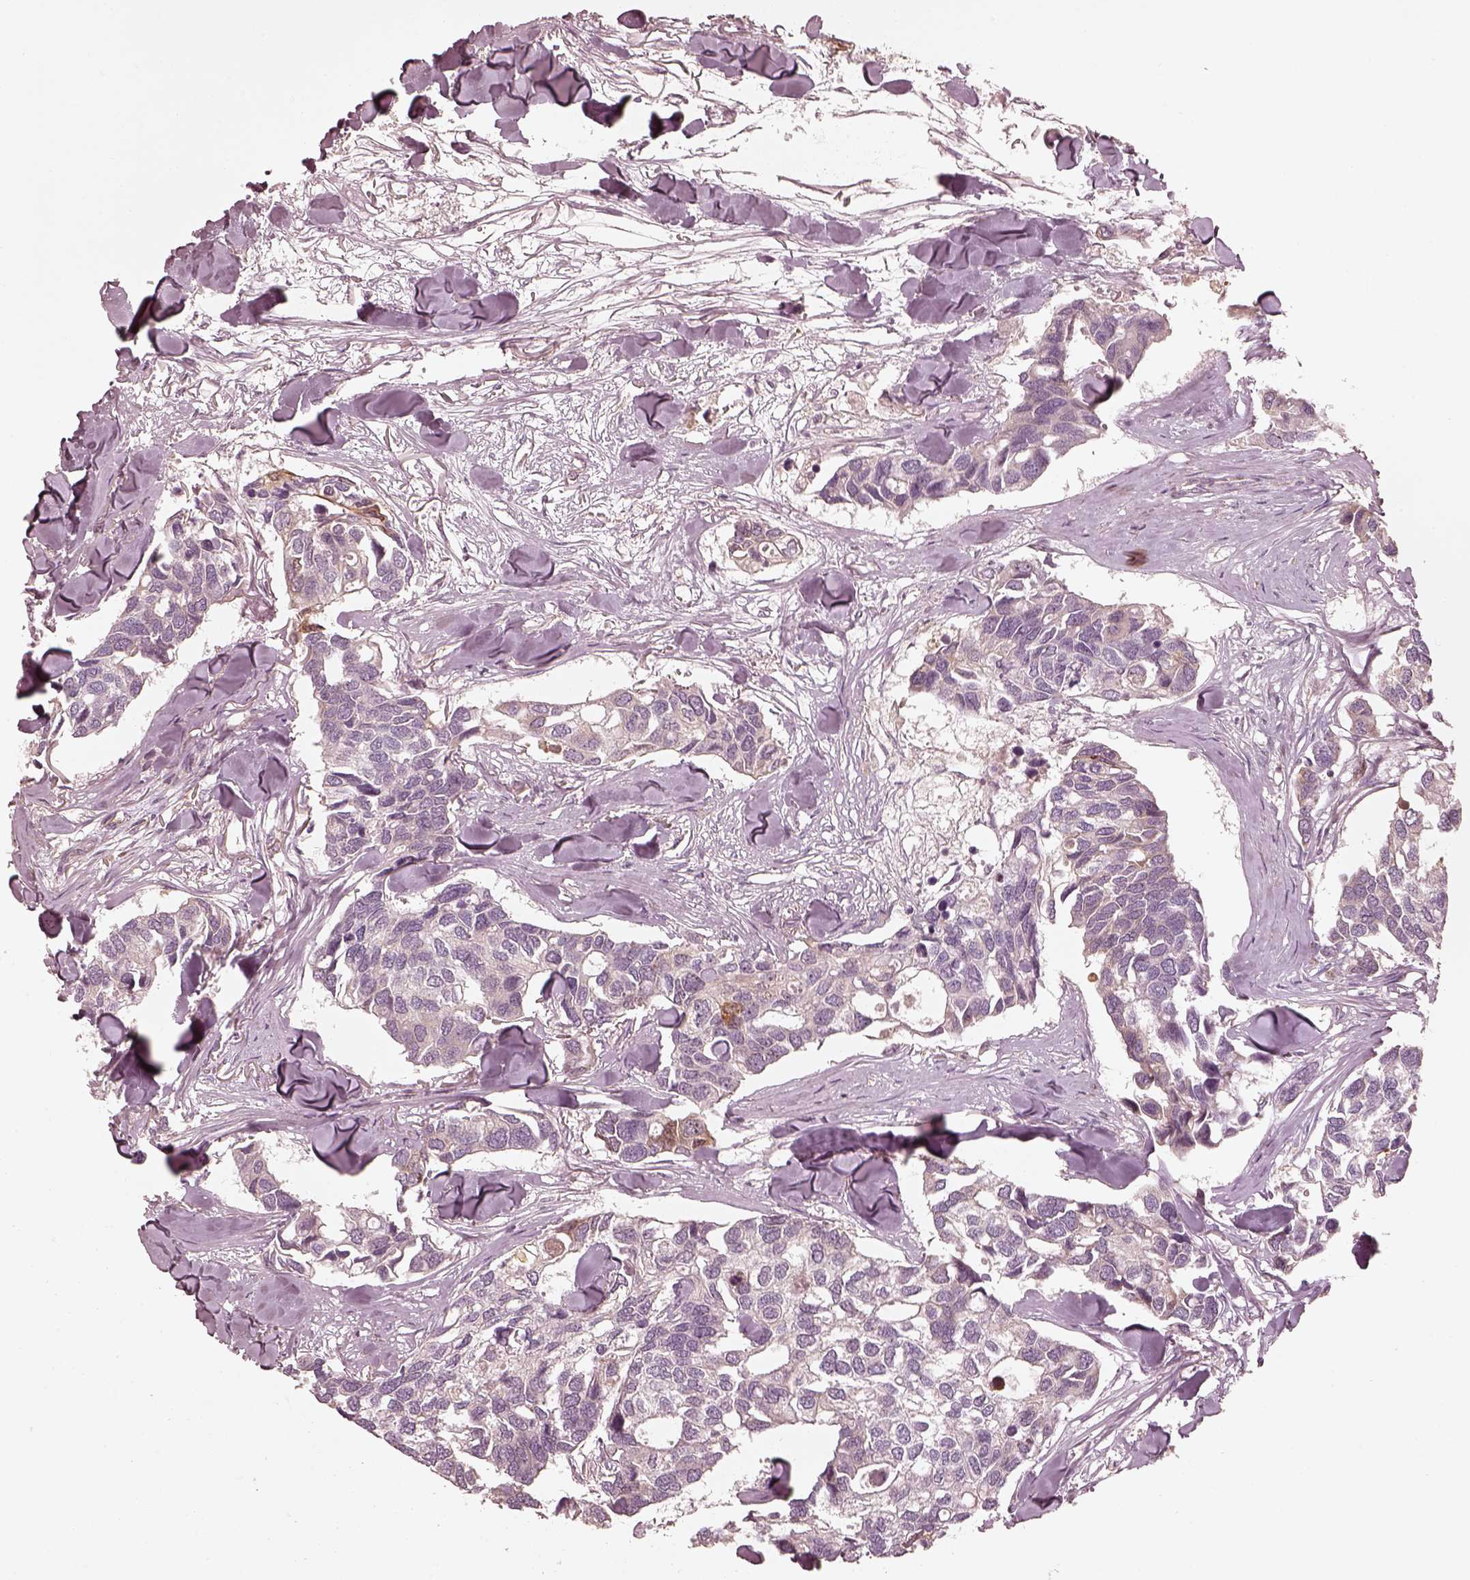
{"staining": {"intensity": "weak", "quantity": "<25%", "location": "cytoplasmic/membranous"}, "tissue": "breast cancer", "cell_type": "Tumor cells", "image_type": "cancer", "snomed": [{"axis": "morphology", "description": "Duct carcinoma"}, {"axis": "topography", "description": "Breast"}], "caption": "High magnification brightfield microscopy of breast cancer stained with DAB (3,3'-diaminobenzidine) (brown) and counterstained with hematoxylin (blue): tumor cells show no significant expression. (Brightfield microscopy of DAB immunohistochemistry (IHC) at high magnification).", "gene": "WLS", "patient": {"sex": "female", "age": 83}}